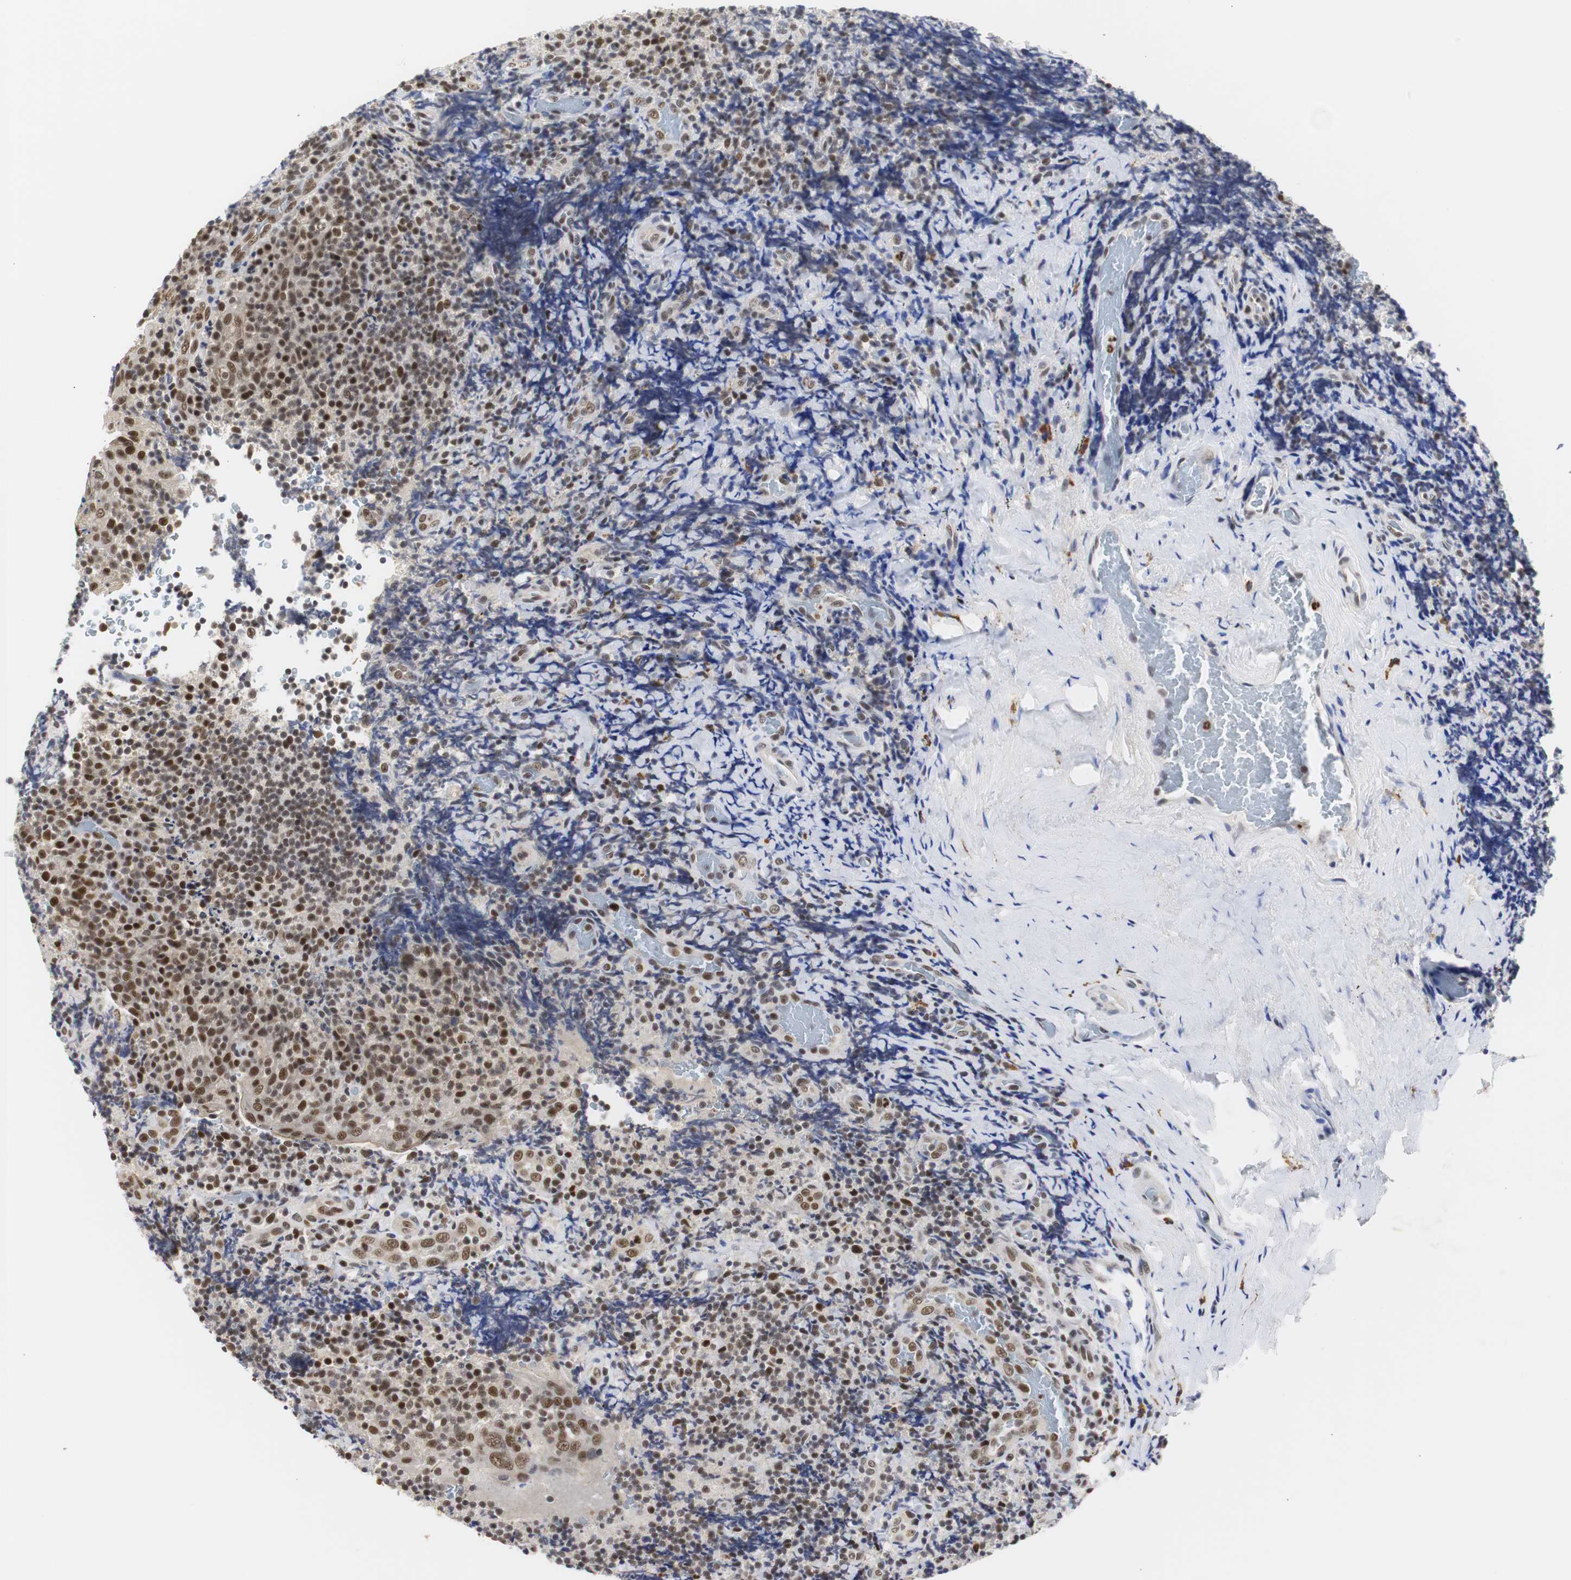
{"staining": {"intensity": "moderate", "quantity": "25%-75%", "location": "nuclear"}, "tissue": "lymphoma", "cell_type": "Tumor cells", "image_type": "cancer", "snomed": [{"axis": "morphology", "description": "Malignant lymphoma, non-Hodgkin's type, High grade"}, {"axis": "topography", "description": "Tonsil"}], "caption": "Protein positivity by IHC reveals moderate nuclear positivity in approximately 25%-75% of tumor cells in lymphoma. Immunohistochemistry (ihc) stains the protein of interest in brown and the nuclei are stained blue.", "gene": "ZFC3H1", "patient": {"sex": "female", "age": 36}}